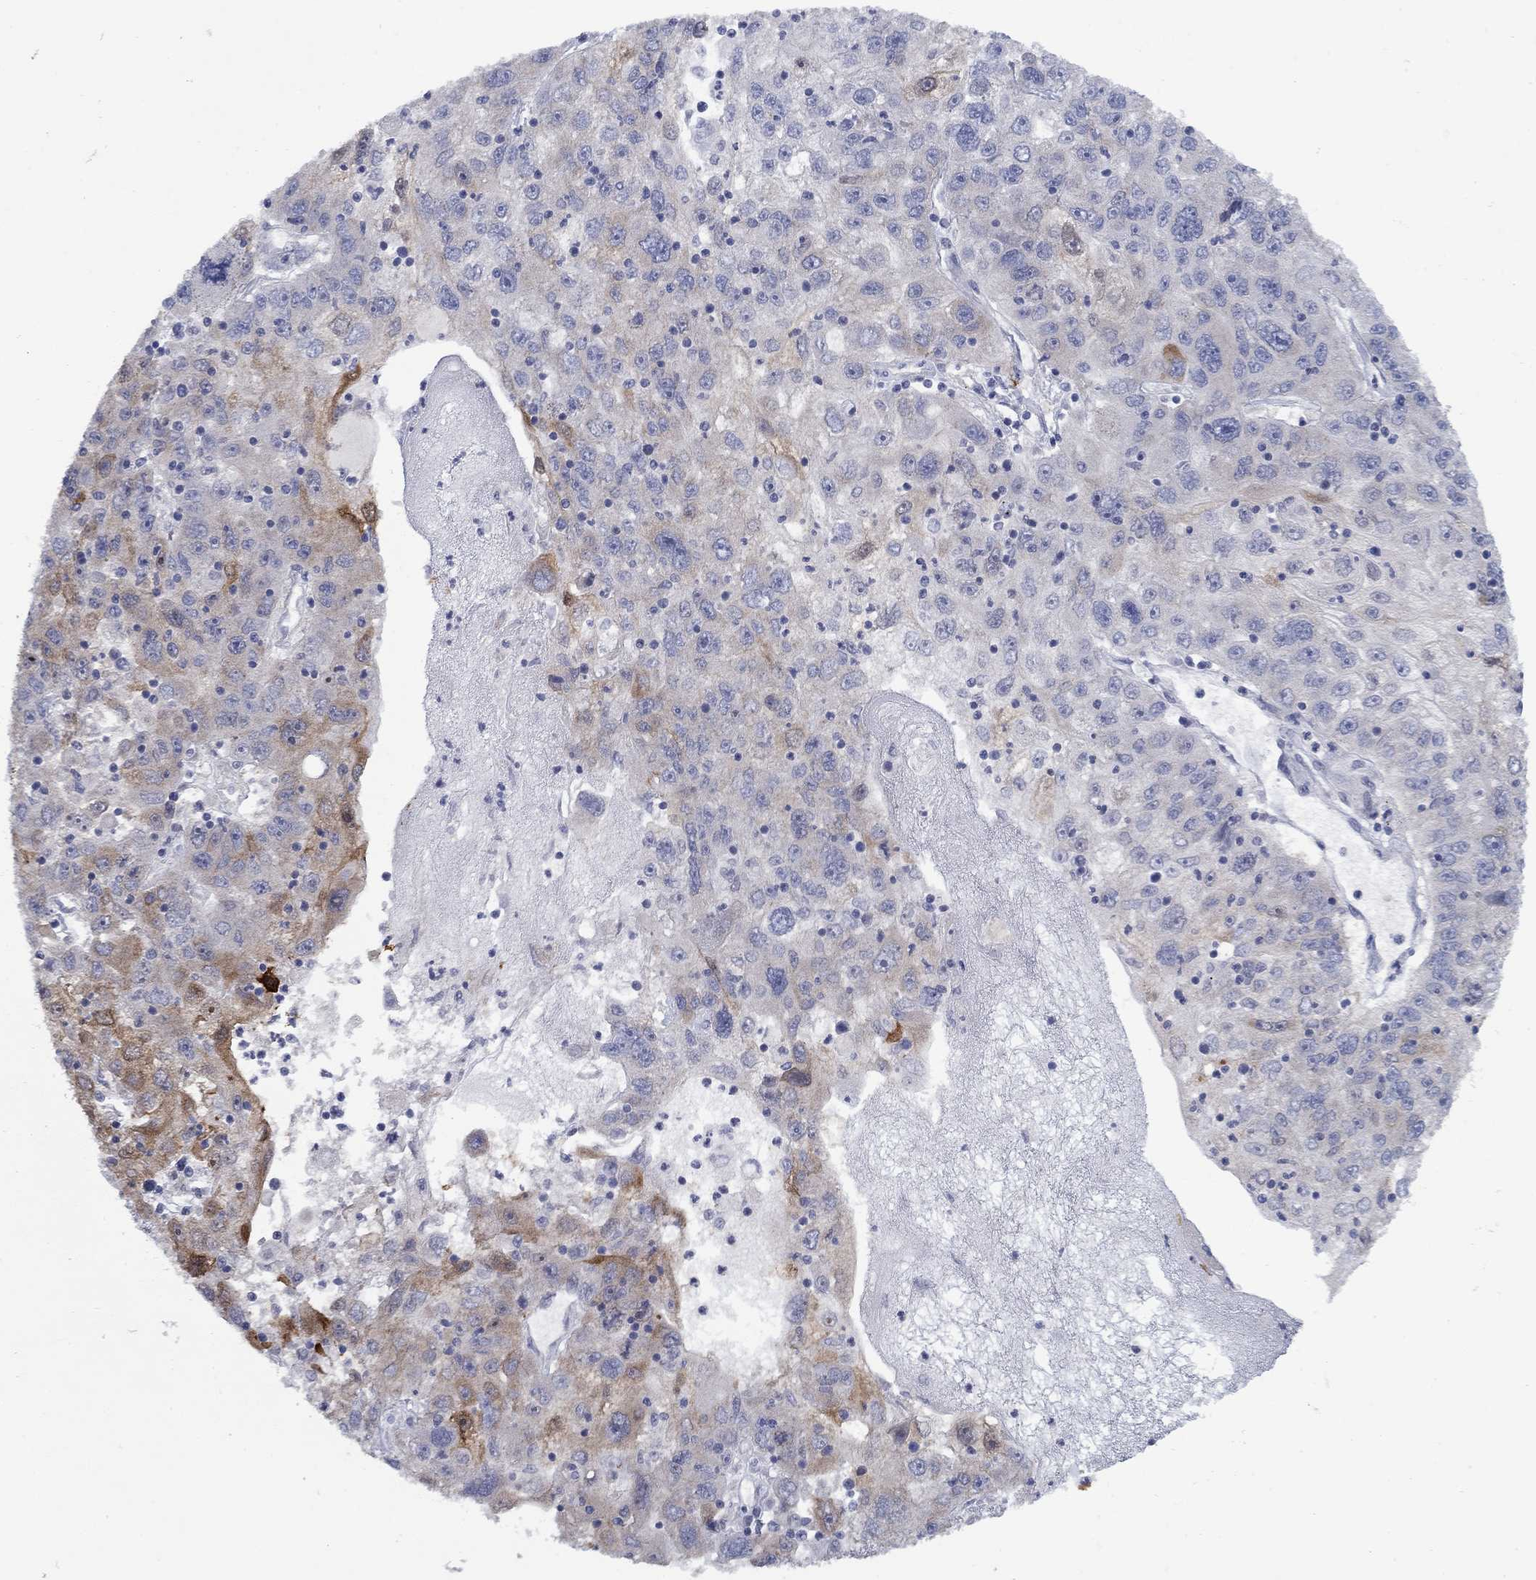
{"staining": {"intensity": "moderate", "quantity": "<25%", "location": "cytoplasmic/membranous"}, "tissue": "stomach cancer", "cell_type": "Tumor cells", "image_type": "cancer", "snomed": [{"axis": "morphology", "description": "Adenocarcinoma, NOS"}, {"axis": "topography", "description": "Stomach"}], "caption": "Tumor cells exhibit low levels of moderate cytoplasmic/membranous positivity in about <25% of cells in stomach cancer (adenocarcinoma). The protein is stained brown, and the nuclei are stained in blue (DAB (3,3'-diaminobenzidine) IHC with brightfield microscopy, high magnification).", "gene": "FXR1", "patient": {"sex": "male", "age": 56}}